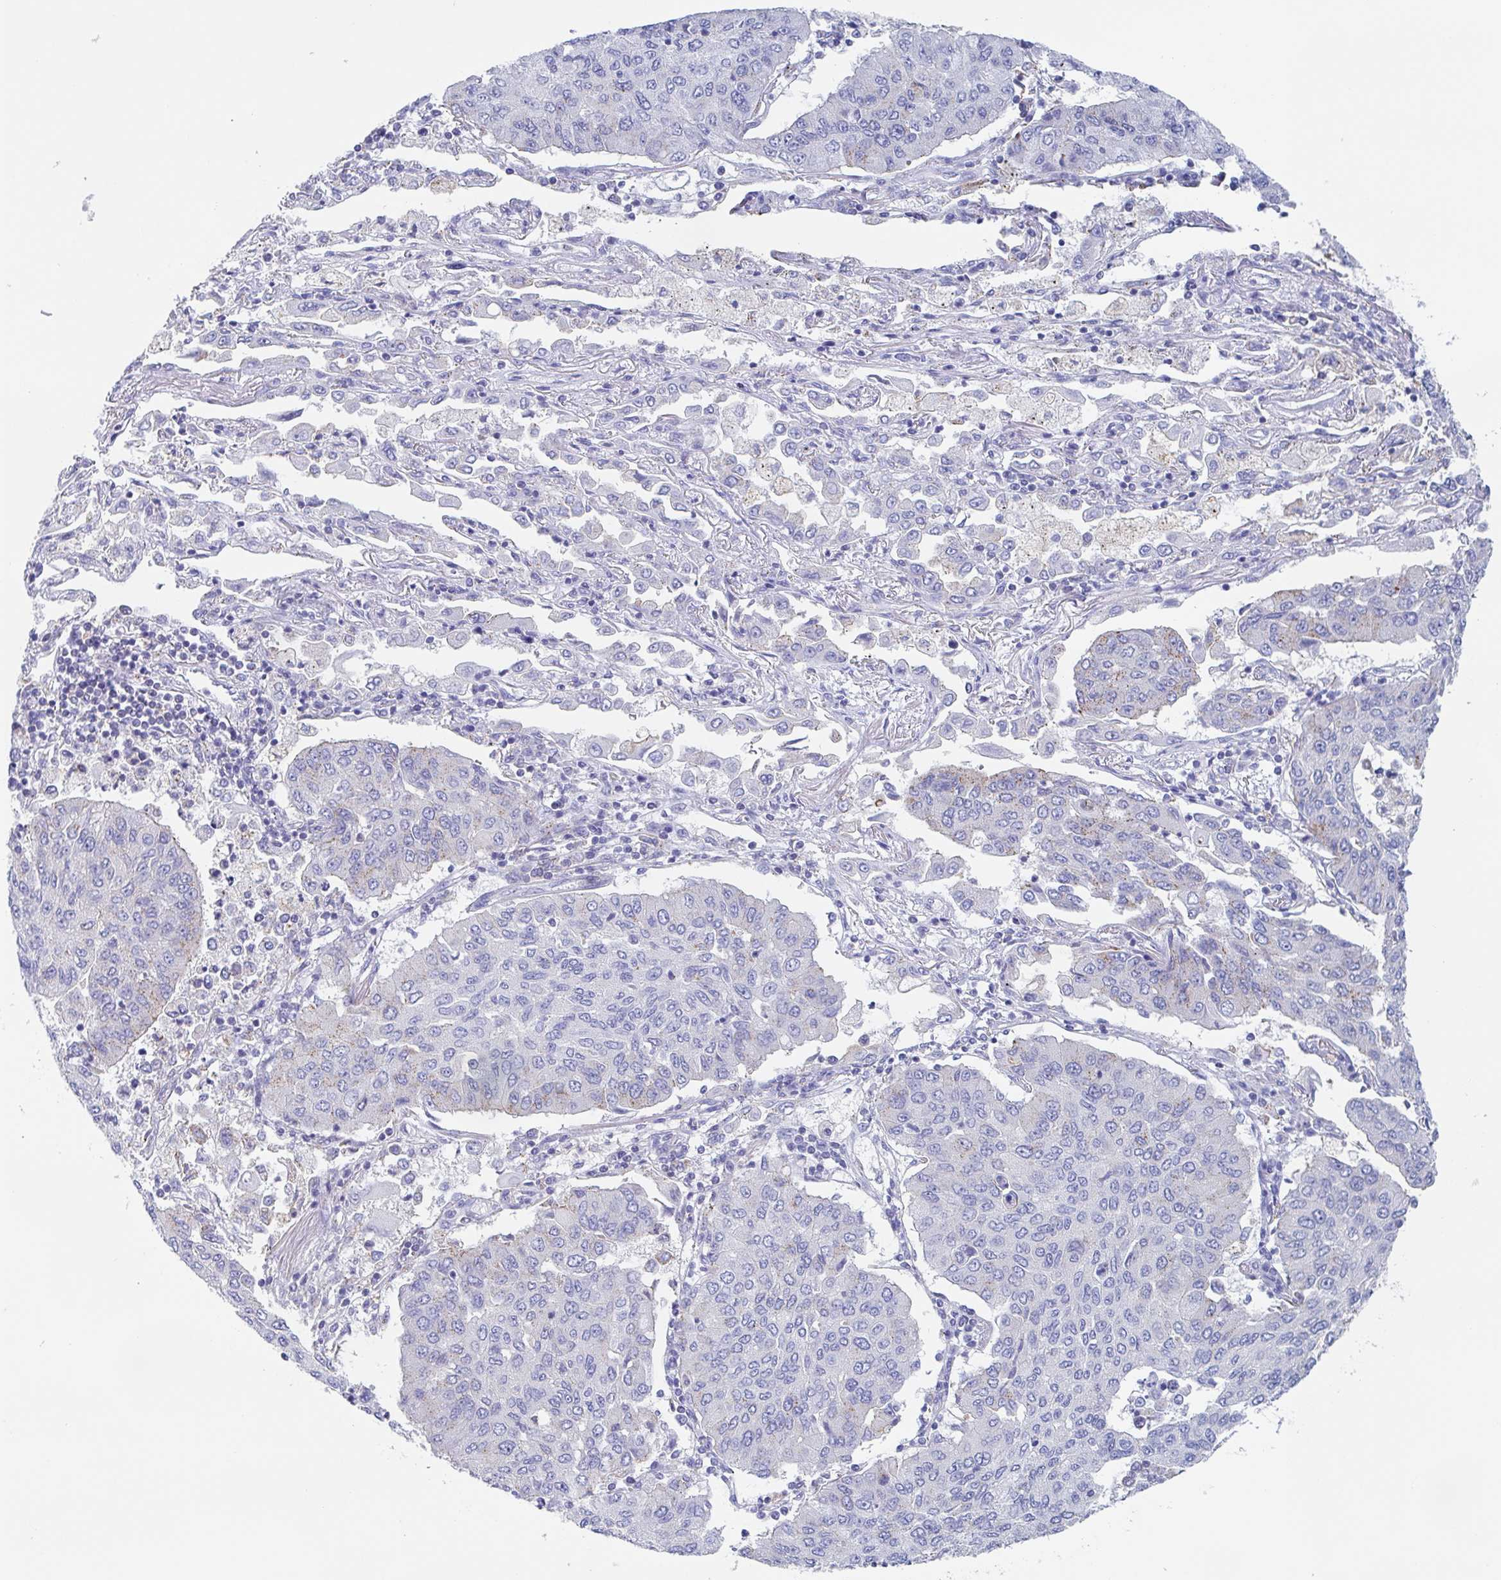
{"staining": {"intensity": "negative", "quantity": "none", "location": "none"}, "tissue": "lung cancer", "cell_type": "Tumor cells", "image_type": "cancer", "snomed": [{"axis": "morphology", "description": "Squamous cell carcinoma, NOS"}, {"axis": "topography", "description": "Lung"}], "caption": "Immunohistochemical staining of lung cancer exhibits no significant positivity in tumor cells.", "gene": "CHMP5", "patient": {"sex": "male", "age": 74}}